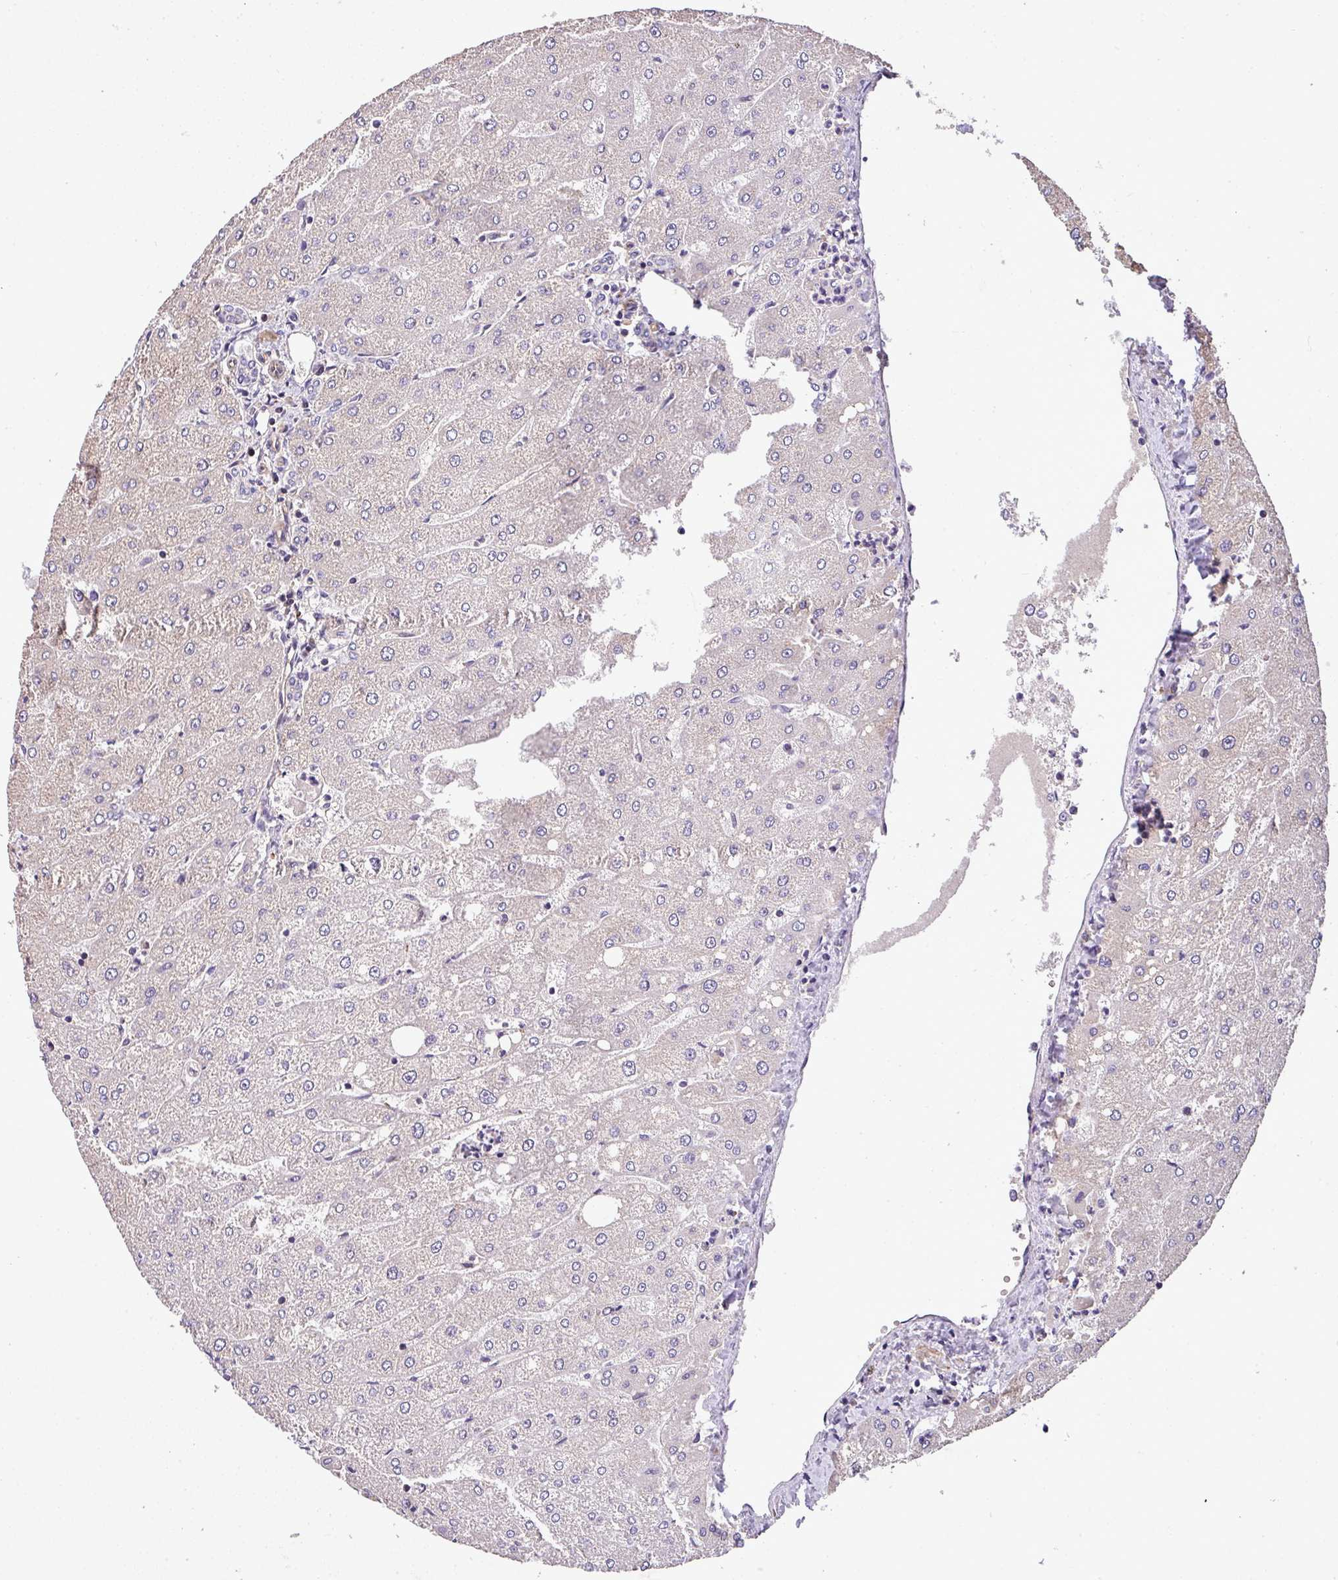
{"staining": {"intensity": "negative", "quantity": "none", "location": "none"}, "tissue": "liver", "cell_type": "Cholangiocytes", "image_type": "normal", "snomed": [{"axis": "morphology", "description": "Normal tissue, NOS"}, {"axis": "topography", "description": "Liver"}], "caption": "The immunohistochemistry (IHC) image has no significant positivity in cholangiocytes of liver. The staining is performed using DAB brown chromogen with nuclei counter-stained in using hematoxylin.", "gene": "CASS4", "patient": {"sex": "male", "age": 67}}